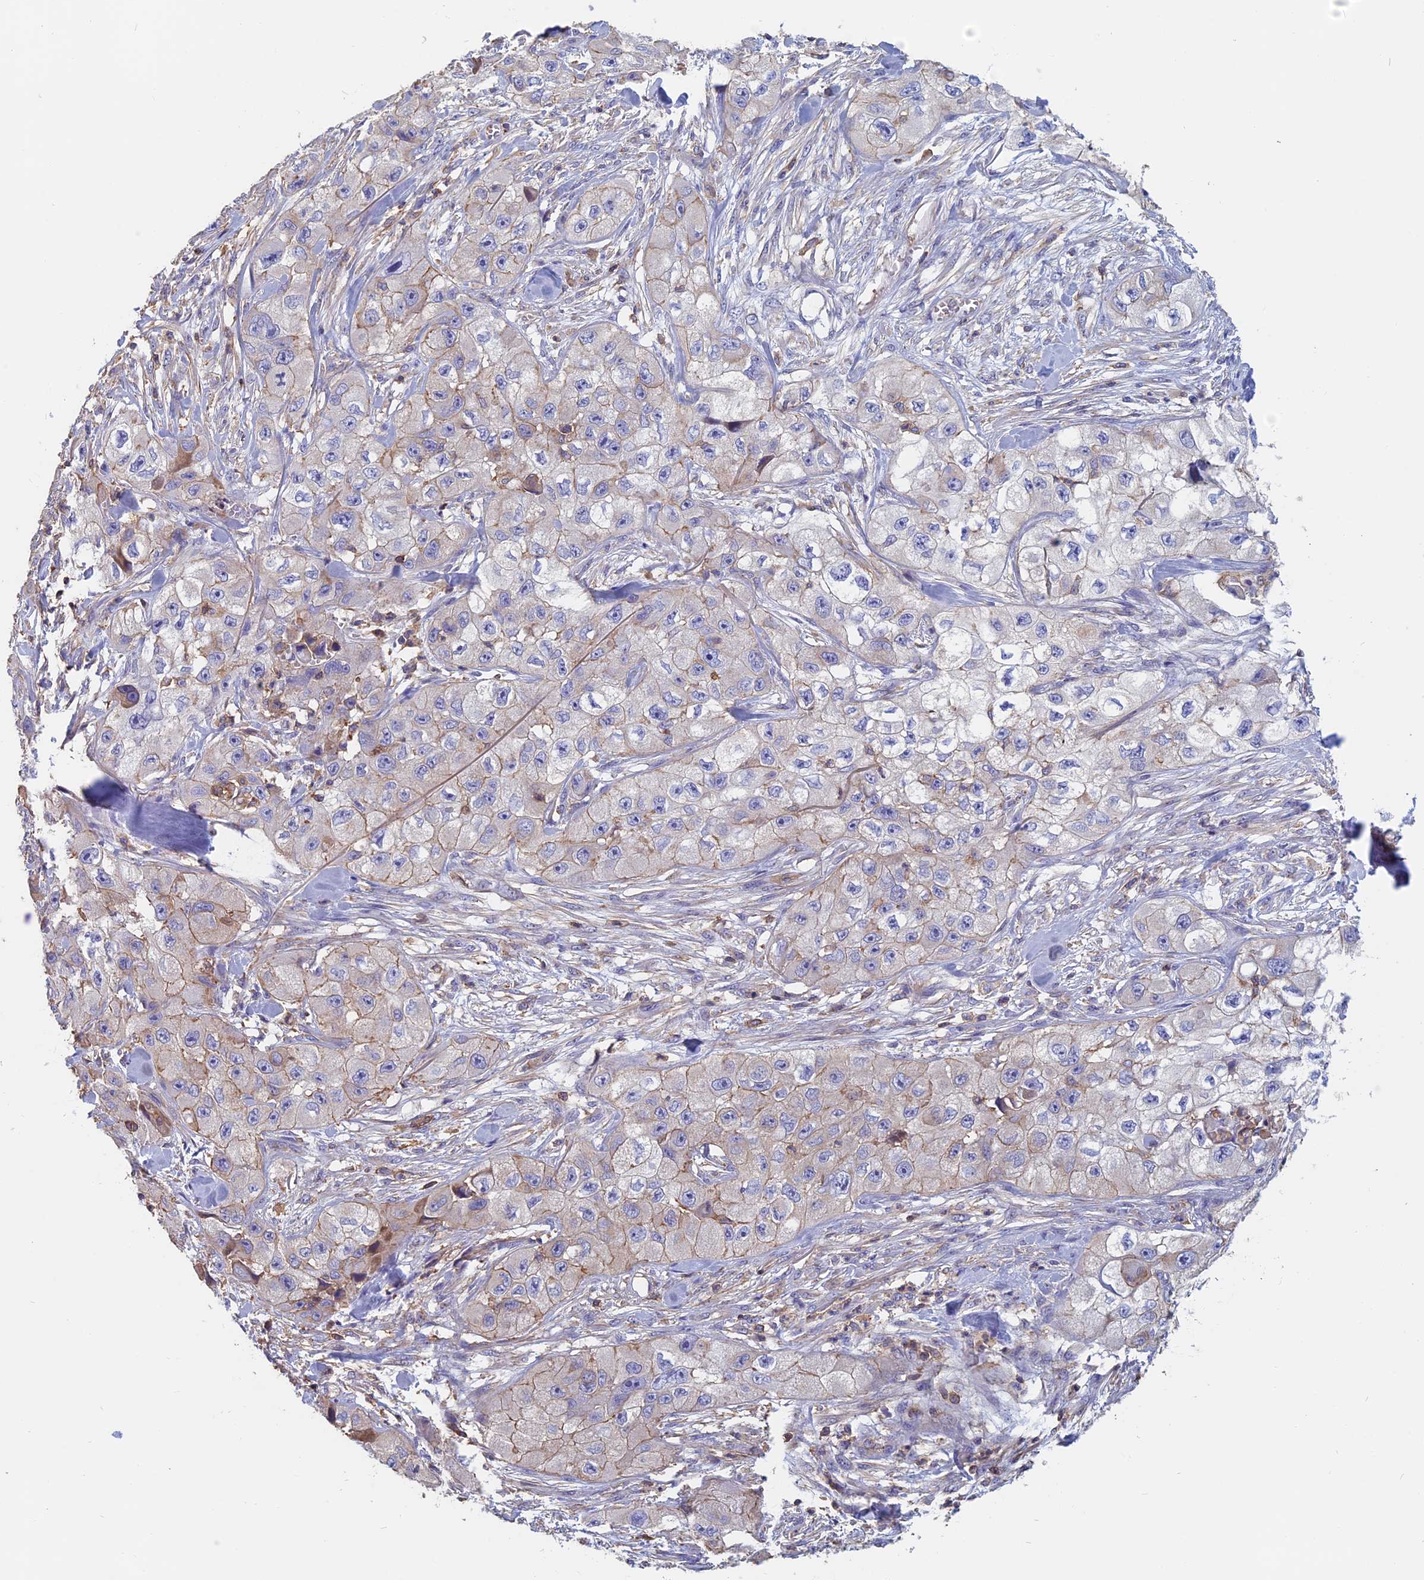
{"staining": {"intensity": "negative", "quantity": "none", "location": "none"}, "tissue": "skin cancer", "cell_type": "Tumor cells", "image_type": "cancer", "snomed": [{"axis": "morphology", "description": "Squamous cell carcinoma, NOS"}, {"axis": "topography", "description": "Skin"}, {"axis": "topography", "description": "Subcutis"}], "caption": "Image shows no significant protein positivity in tumor cells of skin cancer.", "gene": "HSD17B8", "patient": {"sex": "male", "age": 73}}